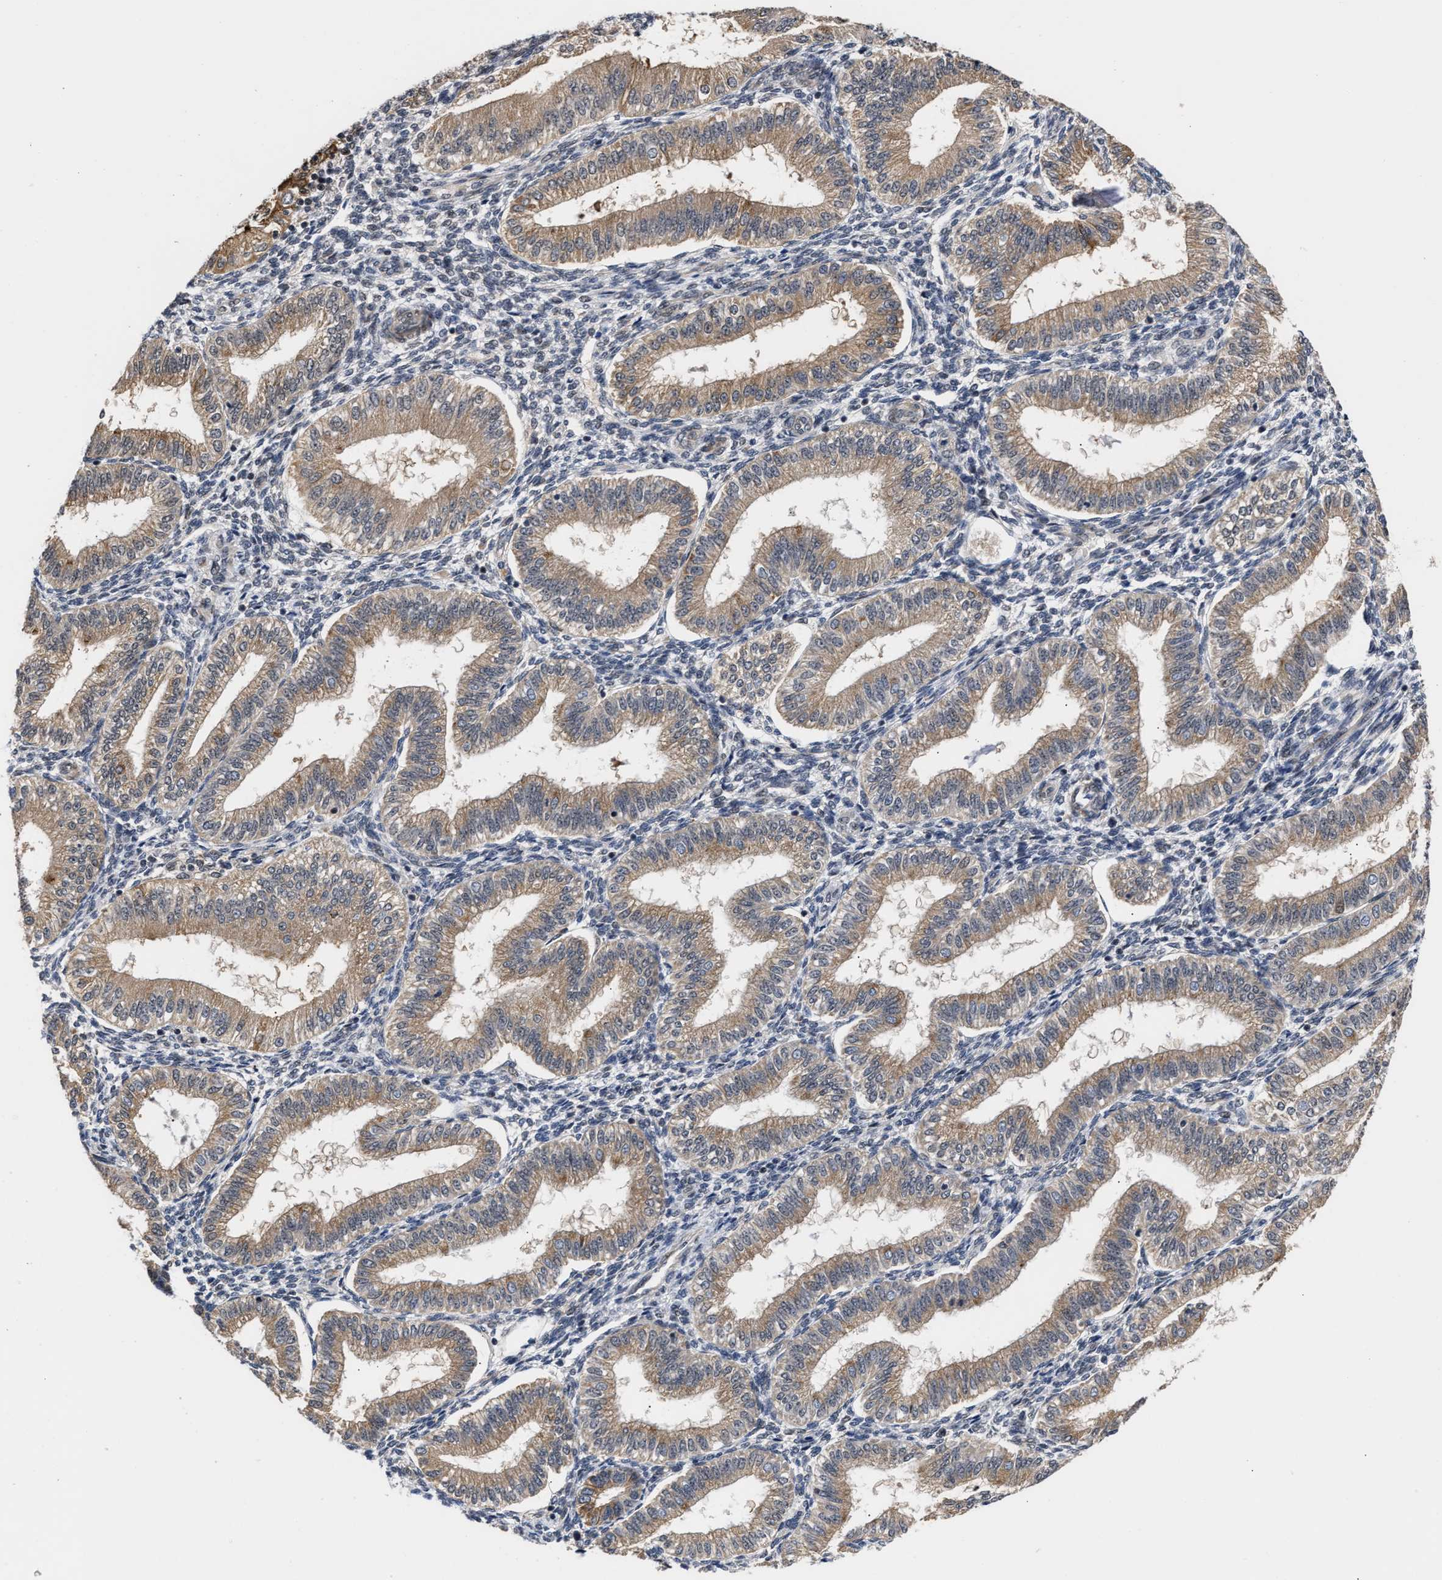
{"staining": {"intensity": "weak", "quantity": "<25%", "location": "cytoplasmic/membranous"}, "tissue": "endometrium", "cell_type": "Cells in endometrial stroma", "image_type": "normal", "snomed": [{"axis": "morphology", "description": "Normal tissue, NOS"}, {"axis": "topography", "description": "Endometrium"}], "caption": "Immunohistochemistry image of benign endometrium stained for a protein (brown), which displays no positivity in cells in endometrial stroma.", "gene": "CLIP2", "patient": {"sex": "female", "age": 39}}